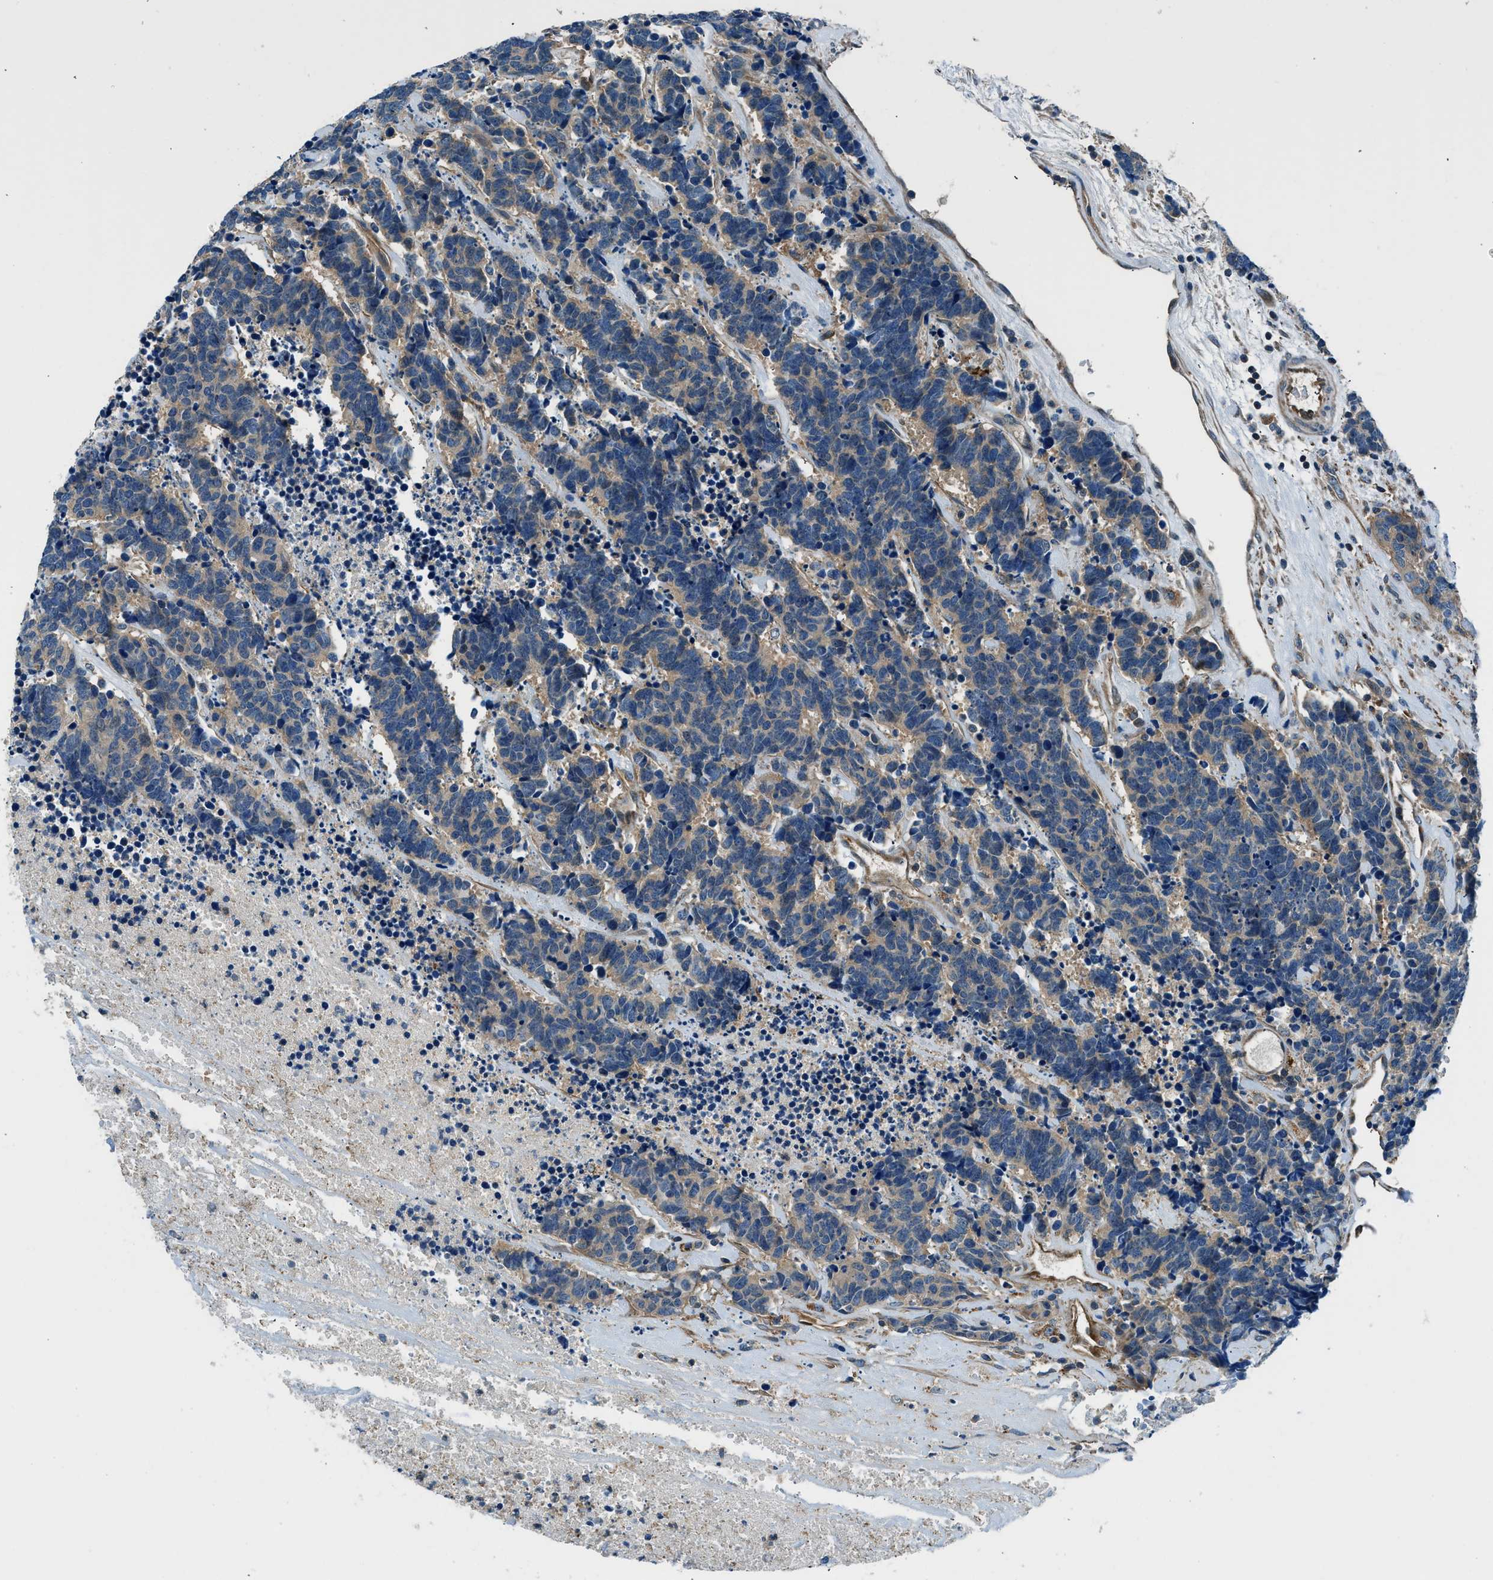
{"staining": {"intensity": "weak", "quantity": ">75%", "location": "cytoplasmic/membranous"}, "tissue": "carcinoid", "cell_type": "Tumor cells", "image_type": "cancer", "snomed": [{"axis": "morphology", "description": "Carcinoma, NOS"}, {"axis": "morphology", "description": "Carcinoid, malignant, NOS"}, {"axis": "topography", "description": "Urinary bladder"}], "caption": "Weak cytoplasmic/membranous staining is appreciated in approximately >75% of tumor cells in carcinoid.", "gene": "SLC19A2", "patient": {"sex": "male", "age": 57}}